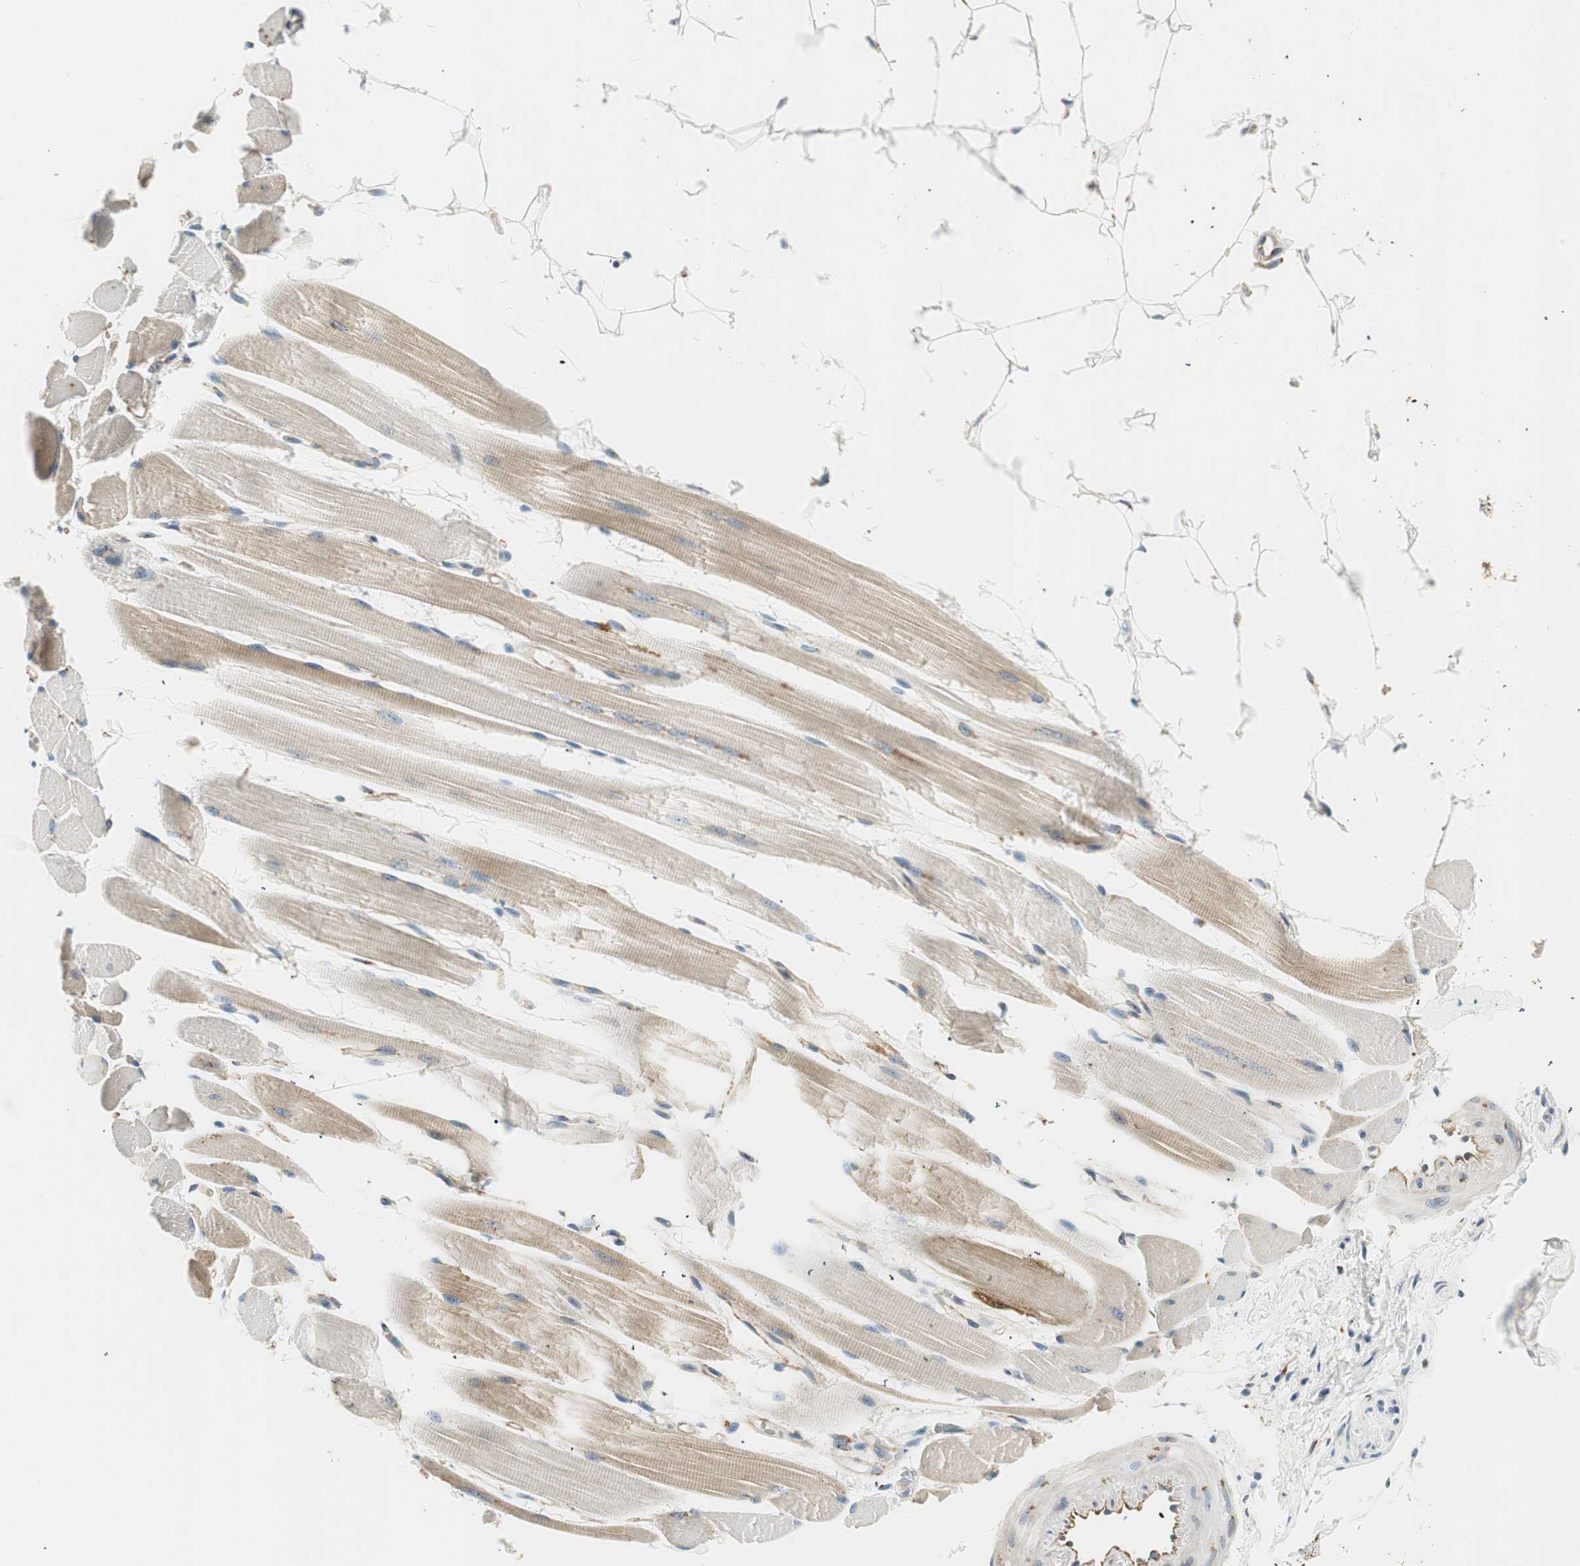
{"staining": {"intensity": "moderate", "quantity": "<25%", "location": "cytoplasmic/membranous"}, "tissue": "skeletal muscle", "cell_type": "Myocytes", "image_type": "normal", "snomed": [{"axis": "morphology", "description": "Normal tissue, NOS"}, {"axis": "topography", "description": "Skeletal muscle"}, {"axis": "topography", "description": "Oral tissue"}, {"axis": "topography", "description": "Peripheral nerve tissue"}], "caption": "Immunohistochemical staining of unremarkable human skeletal muscle reveals low levels of moderate cytoplasmic/membranous positivity in approximately <25% of myocytes.", "gene": "TMF1", "patient": {"sex": "female", "age": 84}}